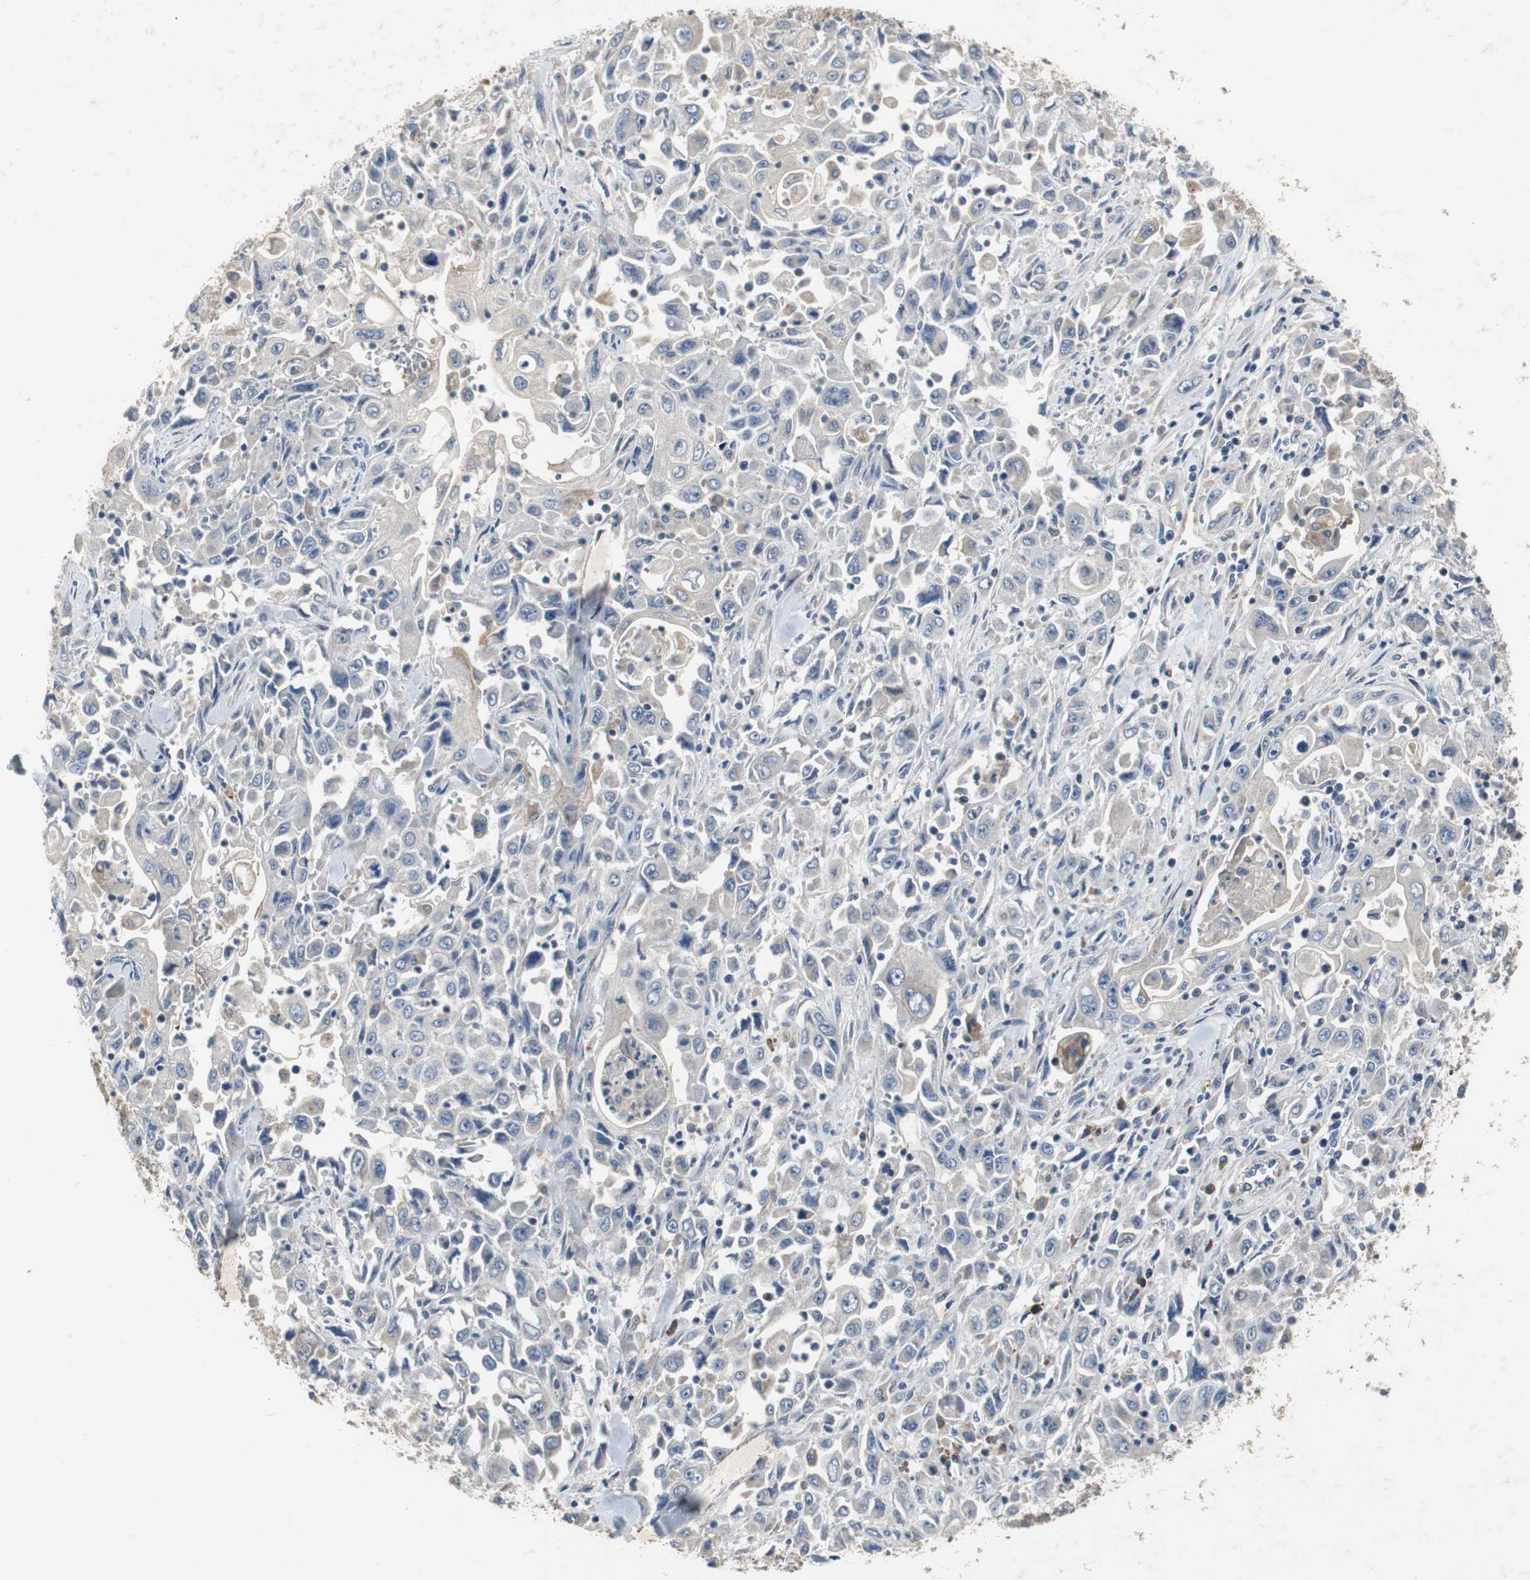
{"staining": {"intensity": "weak", "quantity": "<25%", "location": "cytoplasmic/membranous"}, "tissue": "pancreatic cancer", "cell_type": "Tumor cells", "image_type": "cancer", "snomed": [{"axis": "morphology", "description": "Adenocarcinoma, NOS"}, {"axis": "topography", "description": "Pancreas"}], "caption": "Immunohistochemistry (IHC) of adenocarcinoma (pancreatic) demonstrates no positivity in tumor cells.", "gene": "SORT1", "patient": {"sex": "male", "age": 70}}